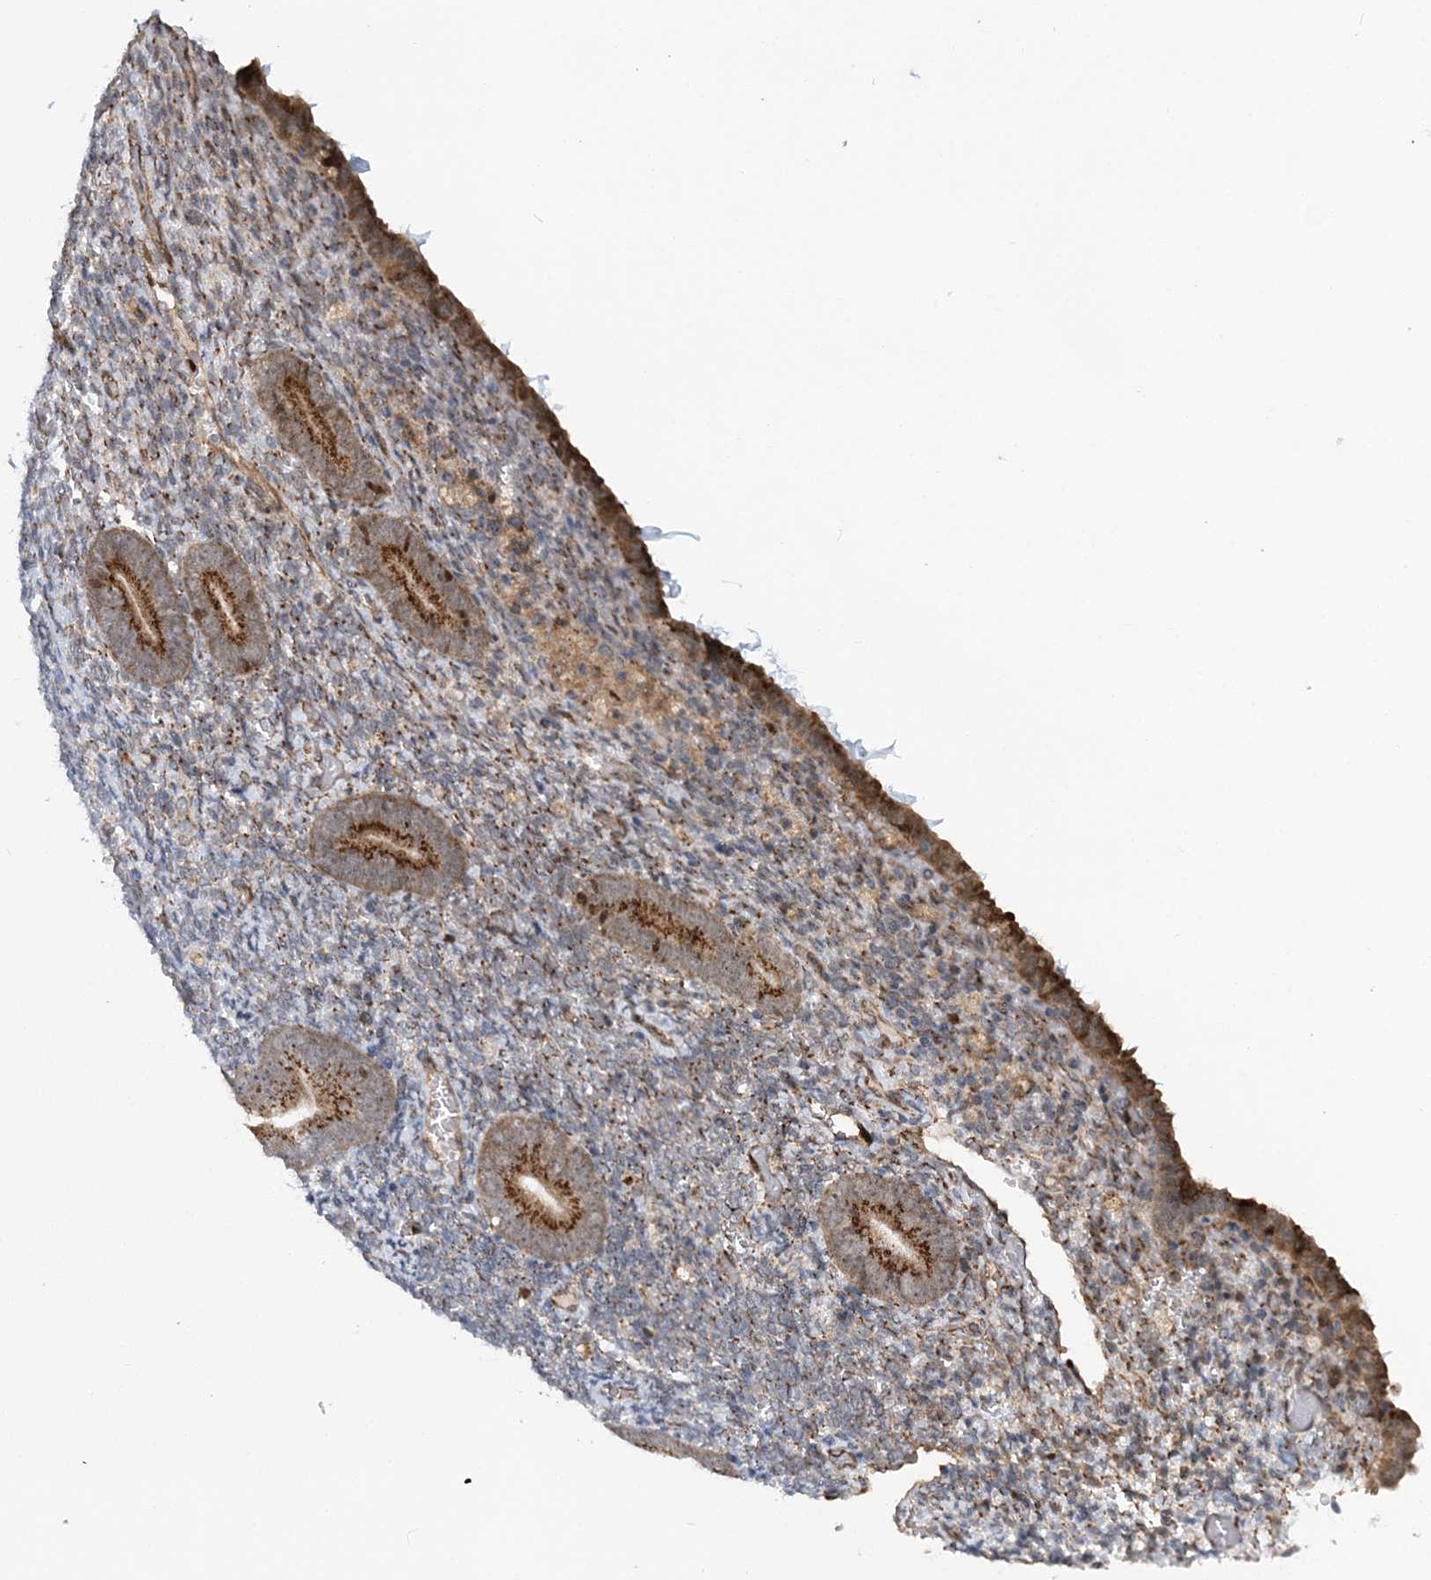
{"staining": {"intensity": "moderate", "quantity": "<25%", "location": "cytoplasmic/membranous"}, "tissue": "endometrium", "cell_type": "Cells in endometrial stroma", "image_type": "normal", "snomed": [{"axis": "morphology", "description": "Normal tissue, NOS"}, {"axis": "topography", "description": "Endometrium"}], "caption": "Cells in endometrial stroma show low levels of moderate cytoplasmic/membranous positivity in approximately <25% of cells in benign human endometrium. Nuclei are stained in blue.", "gene": "KIF4A", "patient": {"sex": "female", "age": 51}}